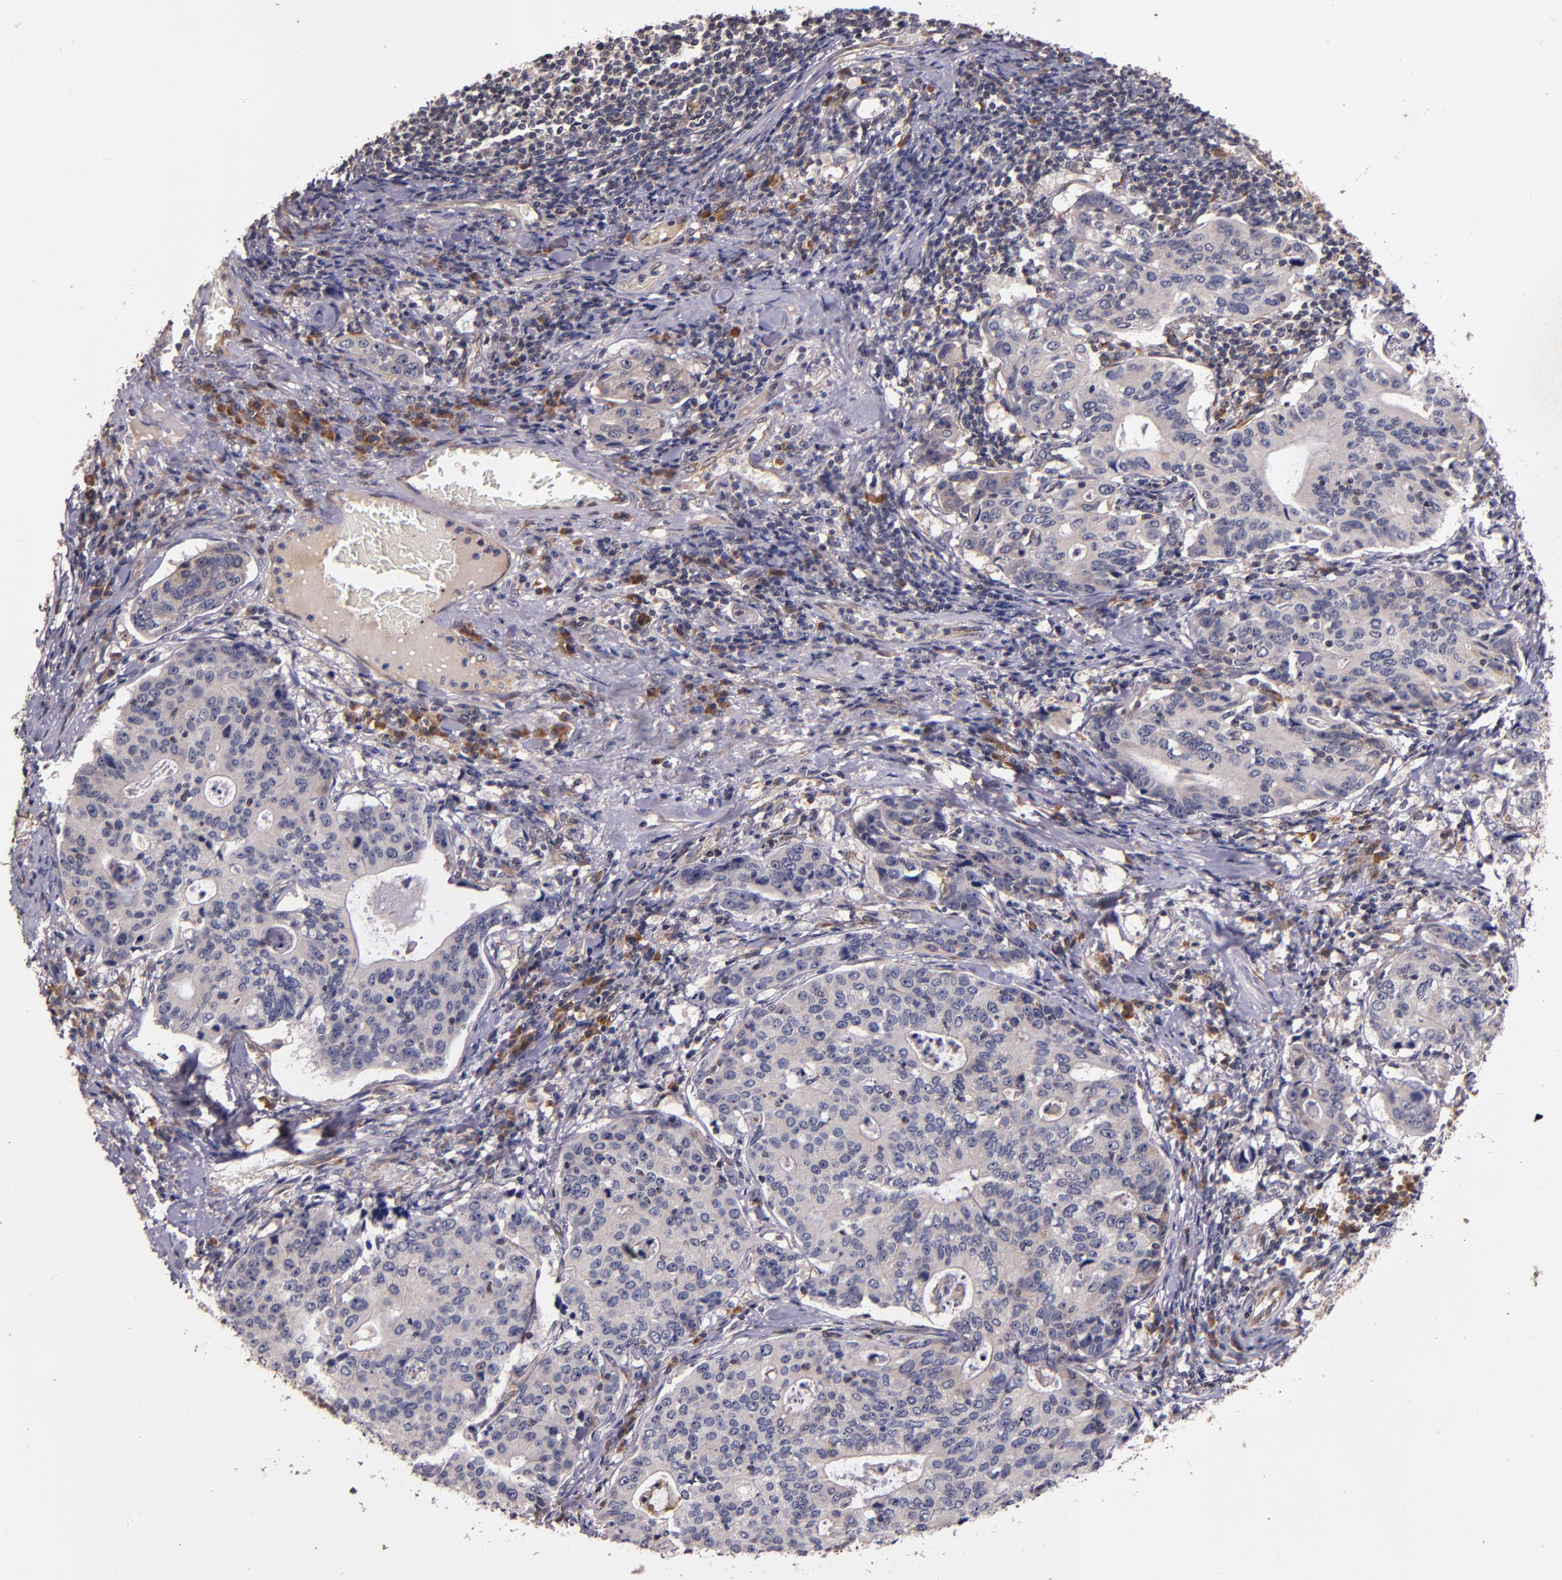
{"staining": {"intensity": "weak", "quantity": ">75%", "location": "cytoplasmic/membranous"}, "tissue": "stomach cancer", "cell_type": "Tumor cells", "image_type": "cancer", "snomed": [{"axis": "morphology", "description": "Adenocarcinoma, NOS"}, {"axis": "topography", "description": "Esophagus"}, {"axis": "topography", "description": "Stomach"}], "caption": "High-magnification brightfield microscopy of stomach adenocarcinoma stained with DAB (3,3'-diaminobenzidine) (brown) and counterstained with hematoxylin (blue). tumor cells exhibit weak cytoplasmic/membranous positivity is seen in approximately>75% of cells.", "gene": "PRAF2", "patient": {"sex": "male", "age": 74}}